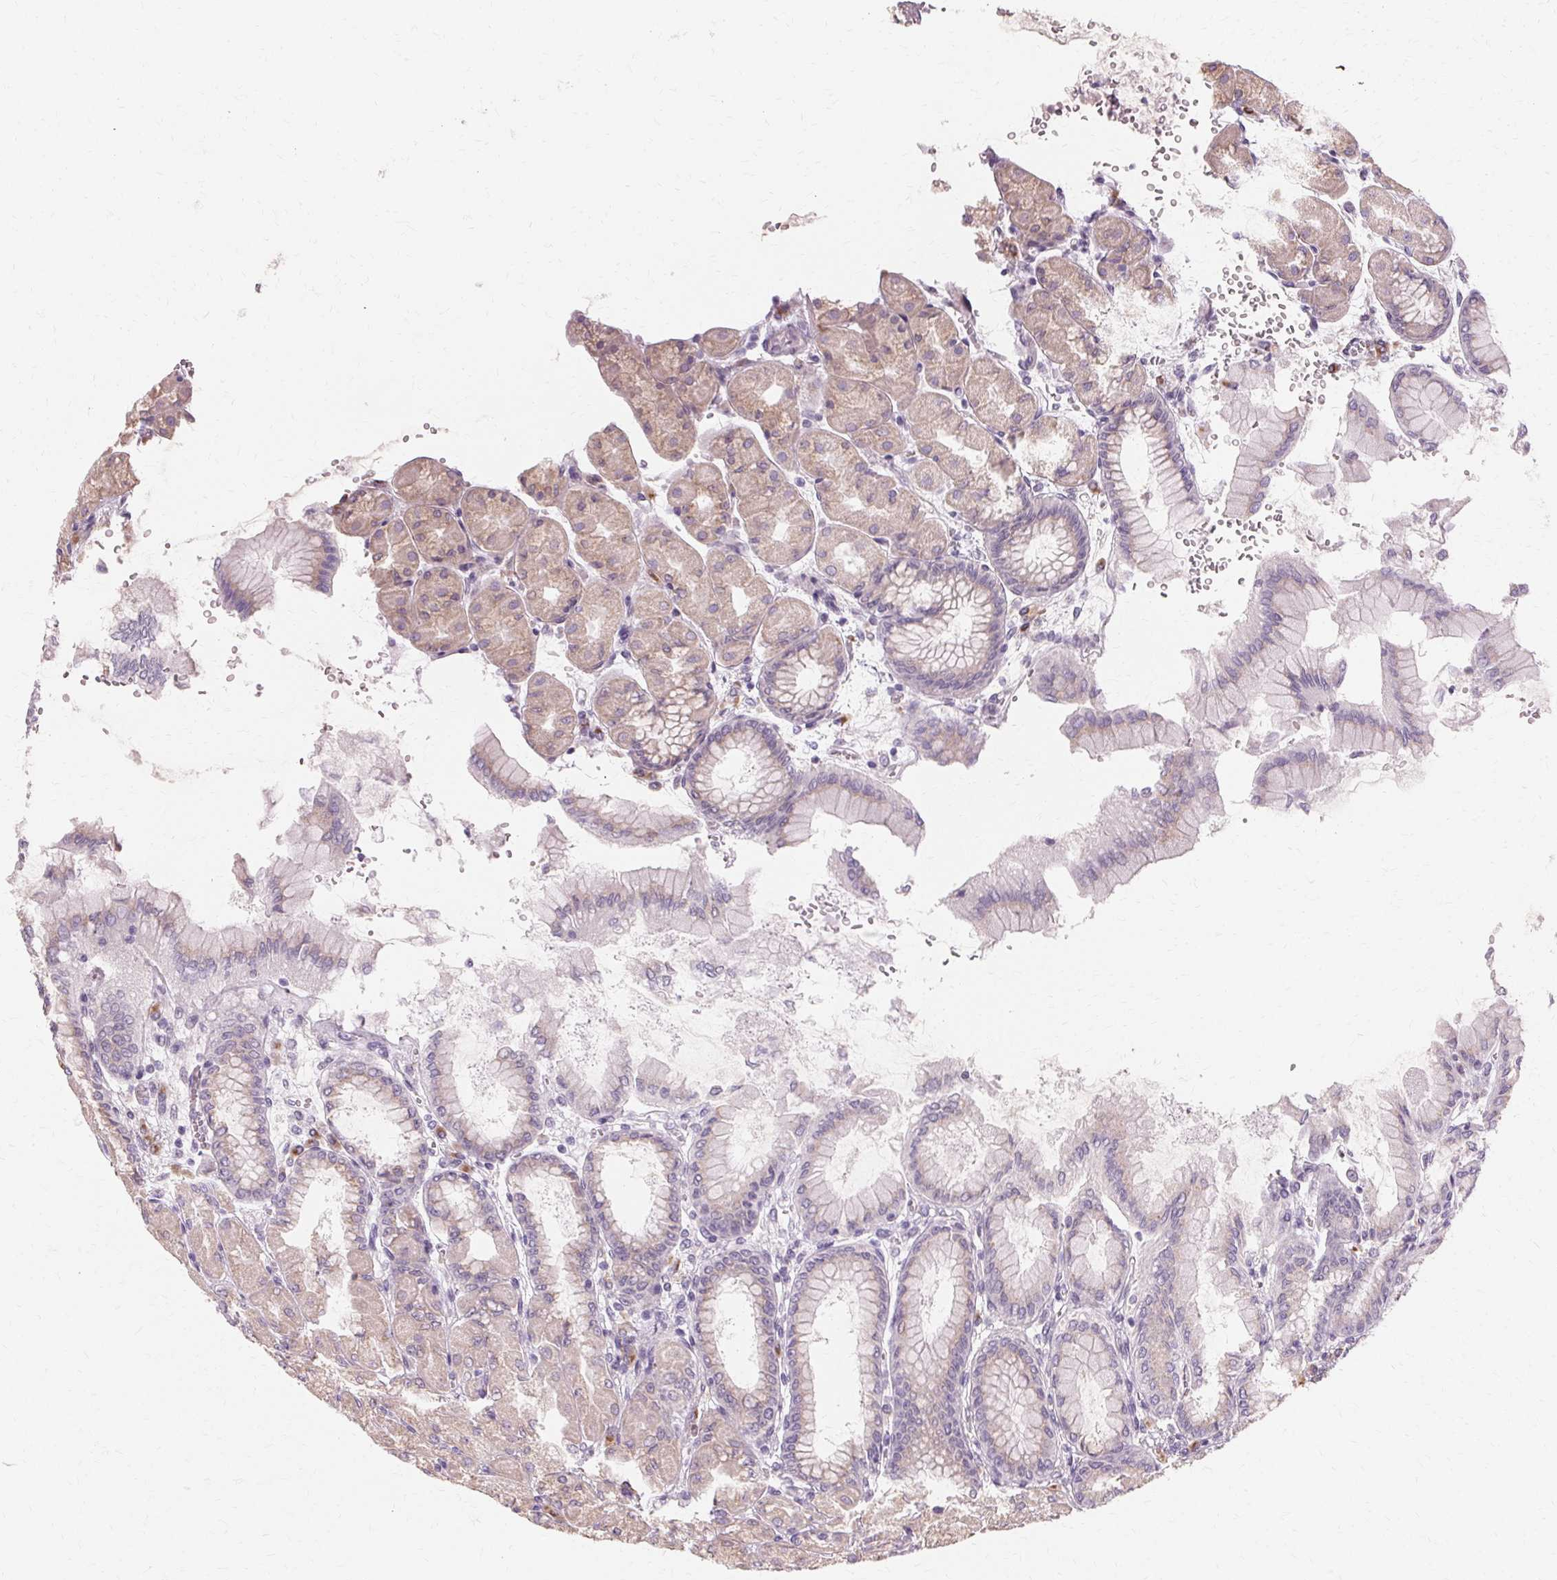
{"staining": {"intensity": "negative", "quantity": "none", "location": "none"}, "tissue": "stomach", "cell_type": "Glandular cells", "image_type": "normal", "snomed": [{"axis": "morphology", "description": "Normal tissue, NOS"}, {"axis": "topography", "description": "Stomach, upper"}], "caption": "DAB immunohistochemical staining of benign human stomach reveals no significant positivity in glandular cells. (DAB (3,3'-diaminobenzidine) immunohistochemistry (IHC) visualized using brightfield microscopy, high magnification).", "gene": "FCRL3", "patient": {"sex": "female", "age": 56}}